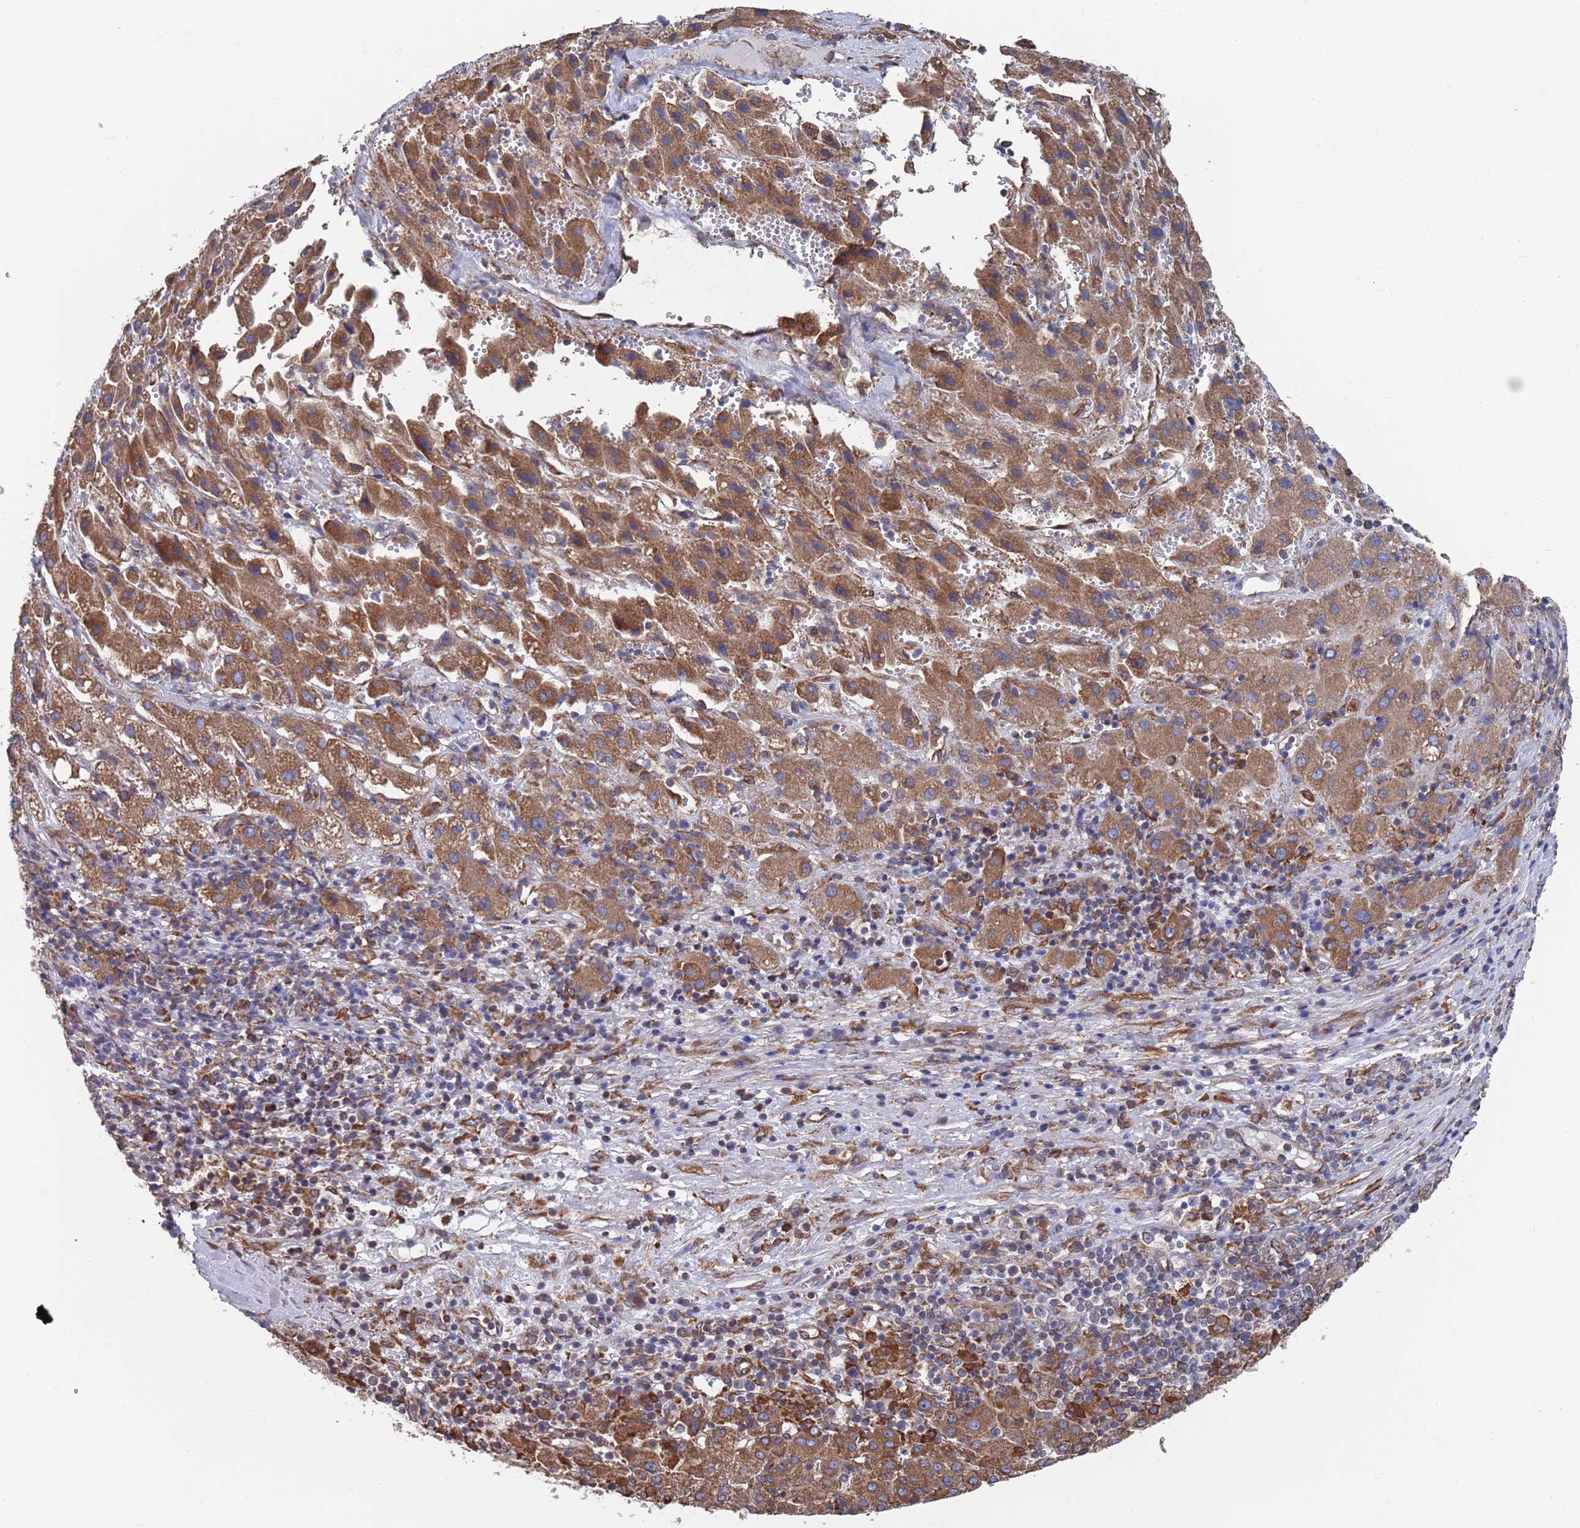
{"staining": {"intensity": "moderate", "quantity": ">75%", "location": "cytoplasmic/membranous"}, "tissue": "liver cancer", "cell_type": "Tumor cells", "image_type": "cancer", "snomed": [{"axis": "morphology", "description": "Carcinoma, Hepatocellular, NOS"}, {"axis": "topography", "description": "Liver"}], "caption": "The histopathology image reveals staining of liver cancer (hepatocellular carcinoma), revealing moderate cytoplasmic/membranous protein positivity (brown color) within tumor cells. (DAB IHC with brightfield microscopy, high magnification).", "gene": "GID8", "patient": {"sex": "female", "age": 58}}